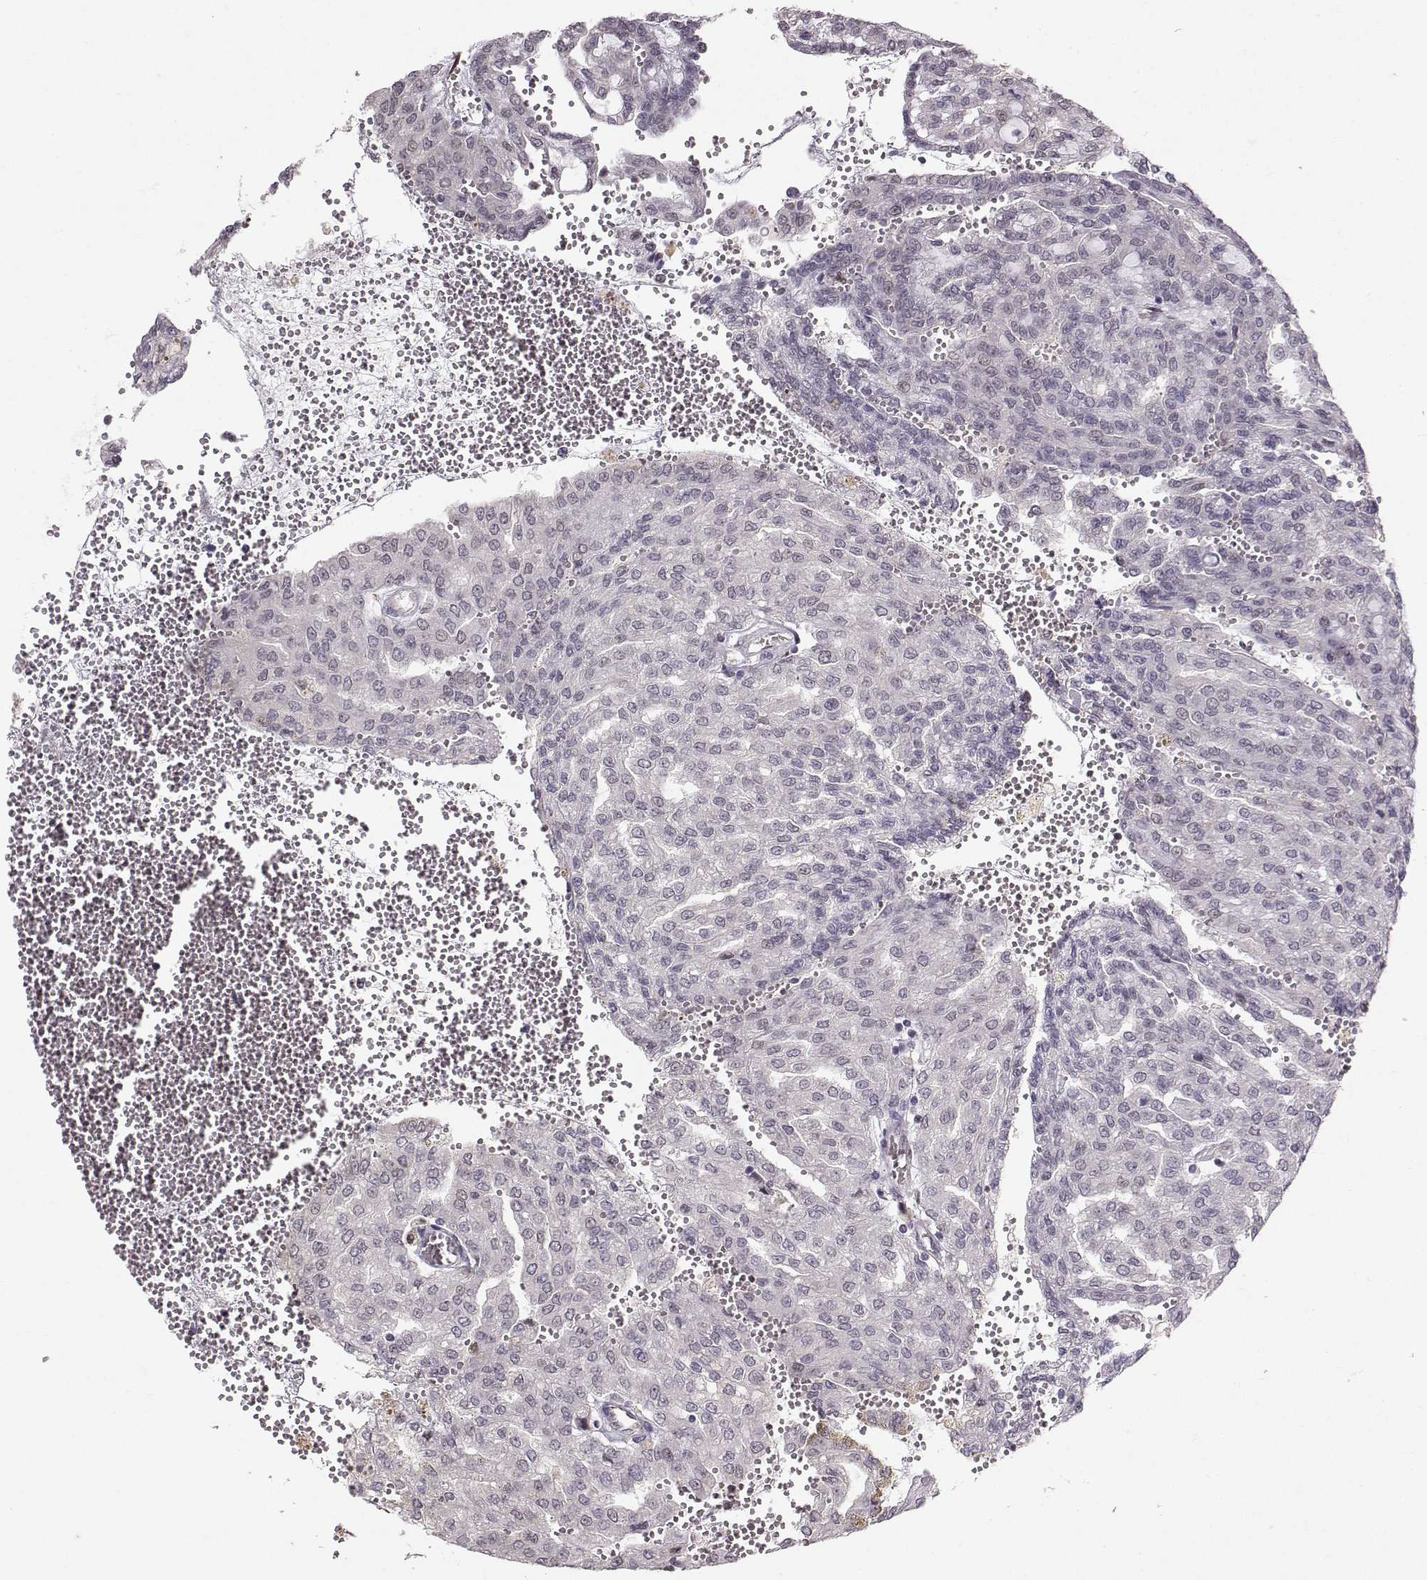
{"staining": {"intensity": "negative", "quantity": "none", "location": "none"}, "tissue": "renal cancer", "cell_type": "Tumor cells", "image_type": "cancer", "snomed": [{"axis": "morphology", "description": "Adenocarcinoma, NOS"}, {"axis": "topography", "description": "Kidney"}], "caption": "Immunohistochemistry histopathology image of human renal cancer (adenocarcinoma) stained for a protein (brown), which reveals no staining in tumor cells. (DAB (3,3'-diaminobenzidine) immunohistochemistry with hematoxylin counter stain).", "gene": "PKP2", "patient": {"sex": "male", "age": 63}}